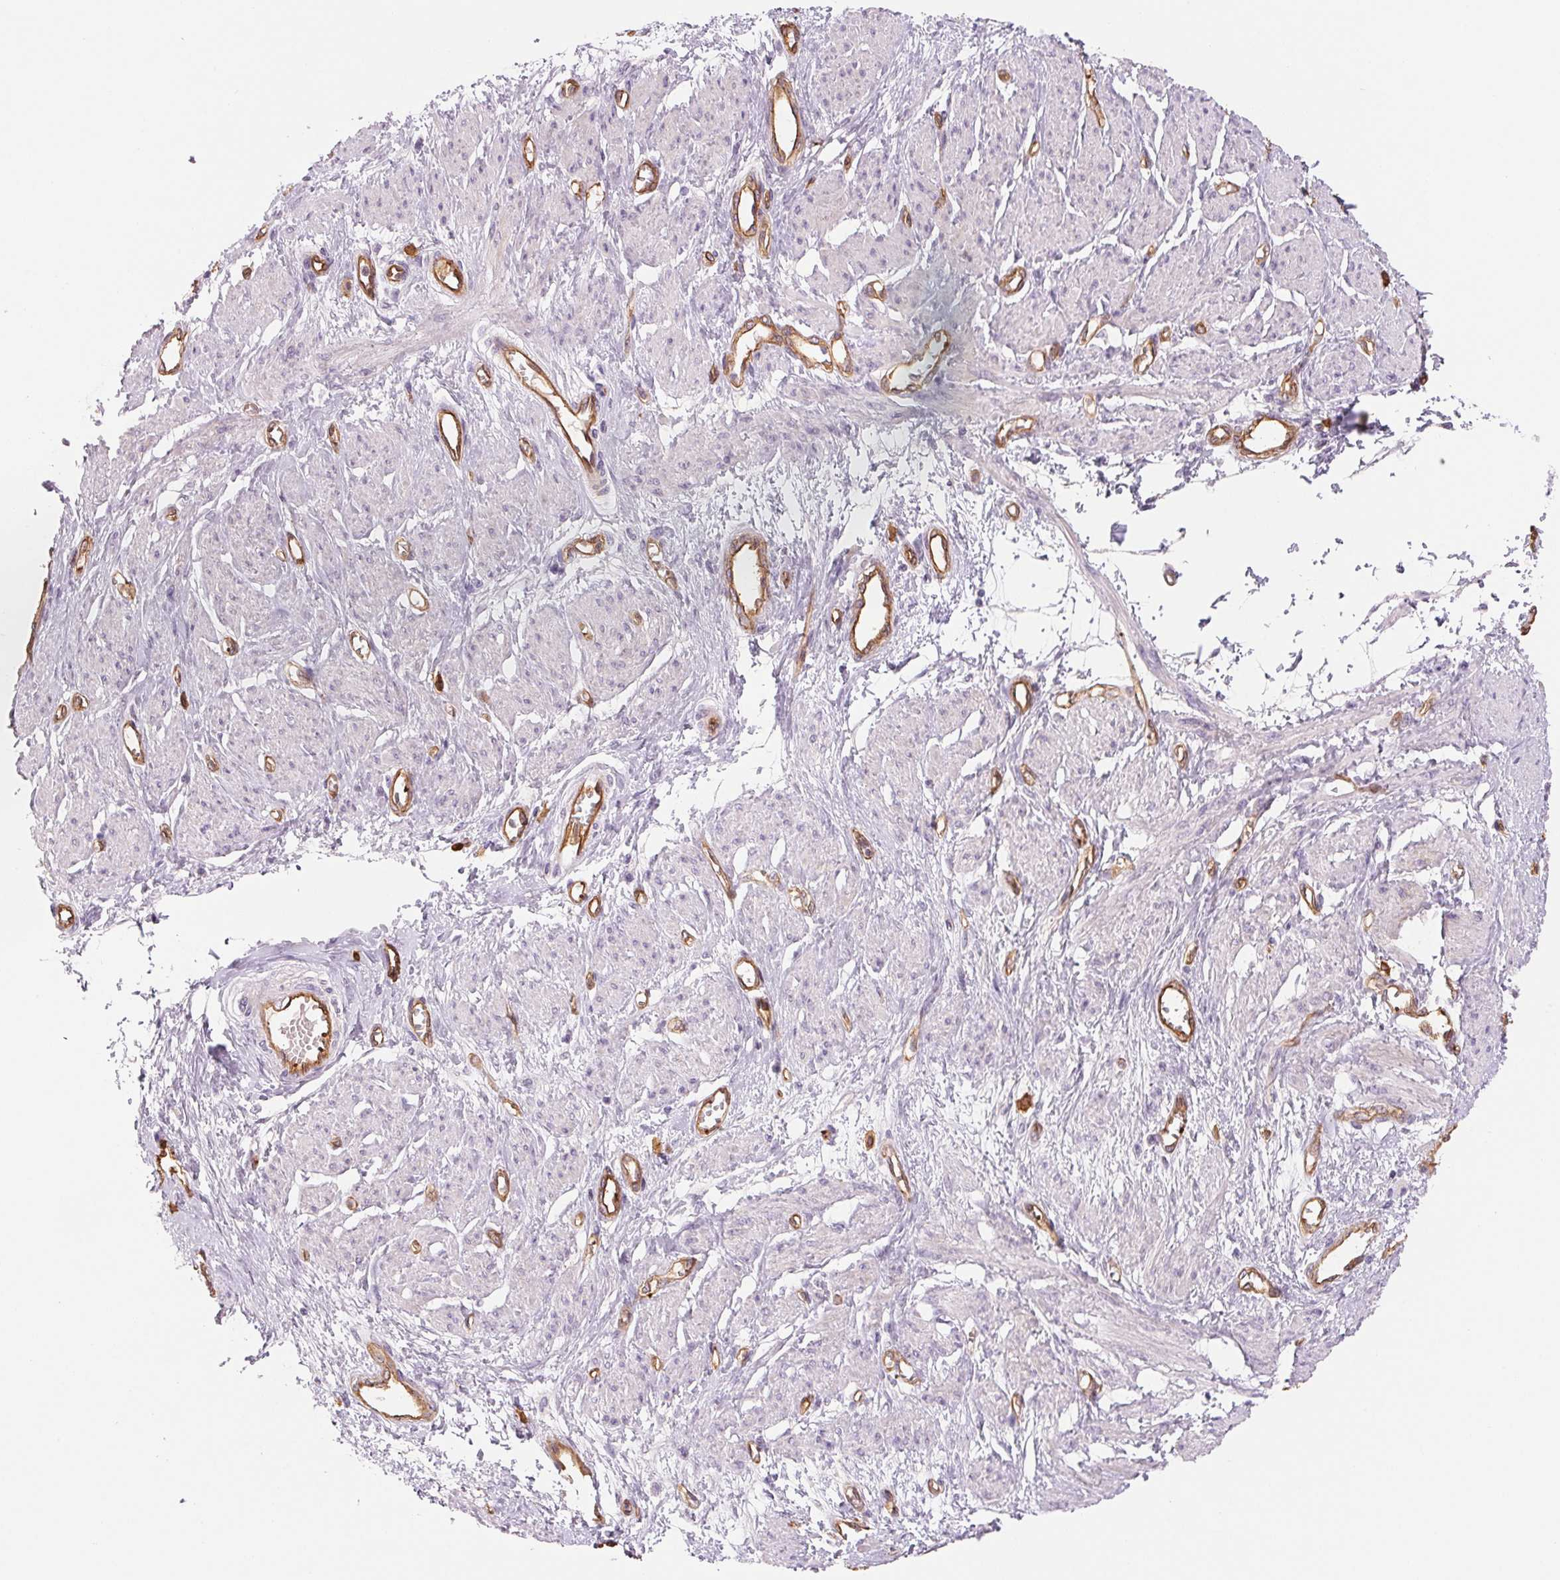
{"staining": {"intensity": "weak", "quantity": "25%-75%", "location": "cytoplasmic/membranous"}, "tissue": "smooth muscle", "cell_type": "Smooth muscle cells", "image_type": "normal", "snomed": [{"axis": "morphology", "description": "Normal tissue, NOS"}, {"axis": "topography", "description": "Smooth muscle"}, {"axis": "topography", "description": "Uterus"}], "caption": "Brown immunohistochemical staining in benign smooth muscle shows weak cytoplasmic/membranous staining in about 25%-75% of smooth muscle cells.", "gene": "ANKRD13B", "patient": {"sex": "female", "age": 39}}